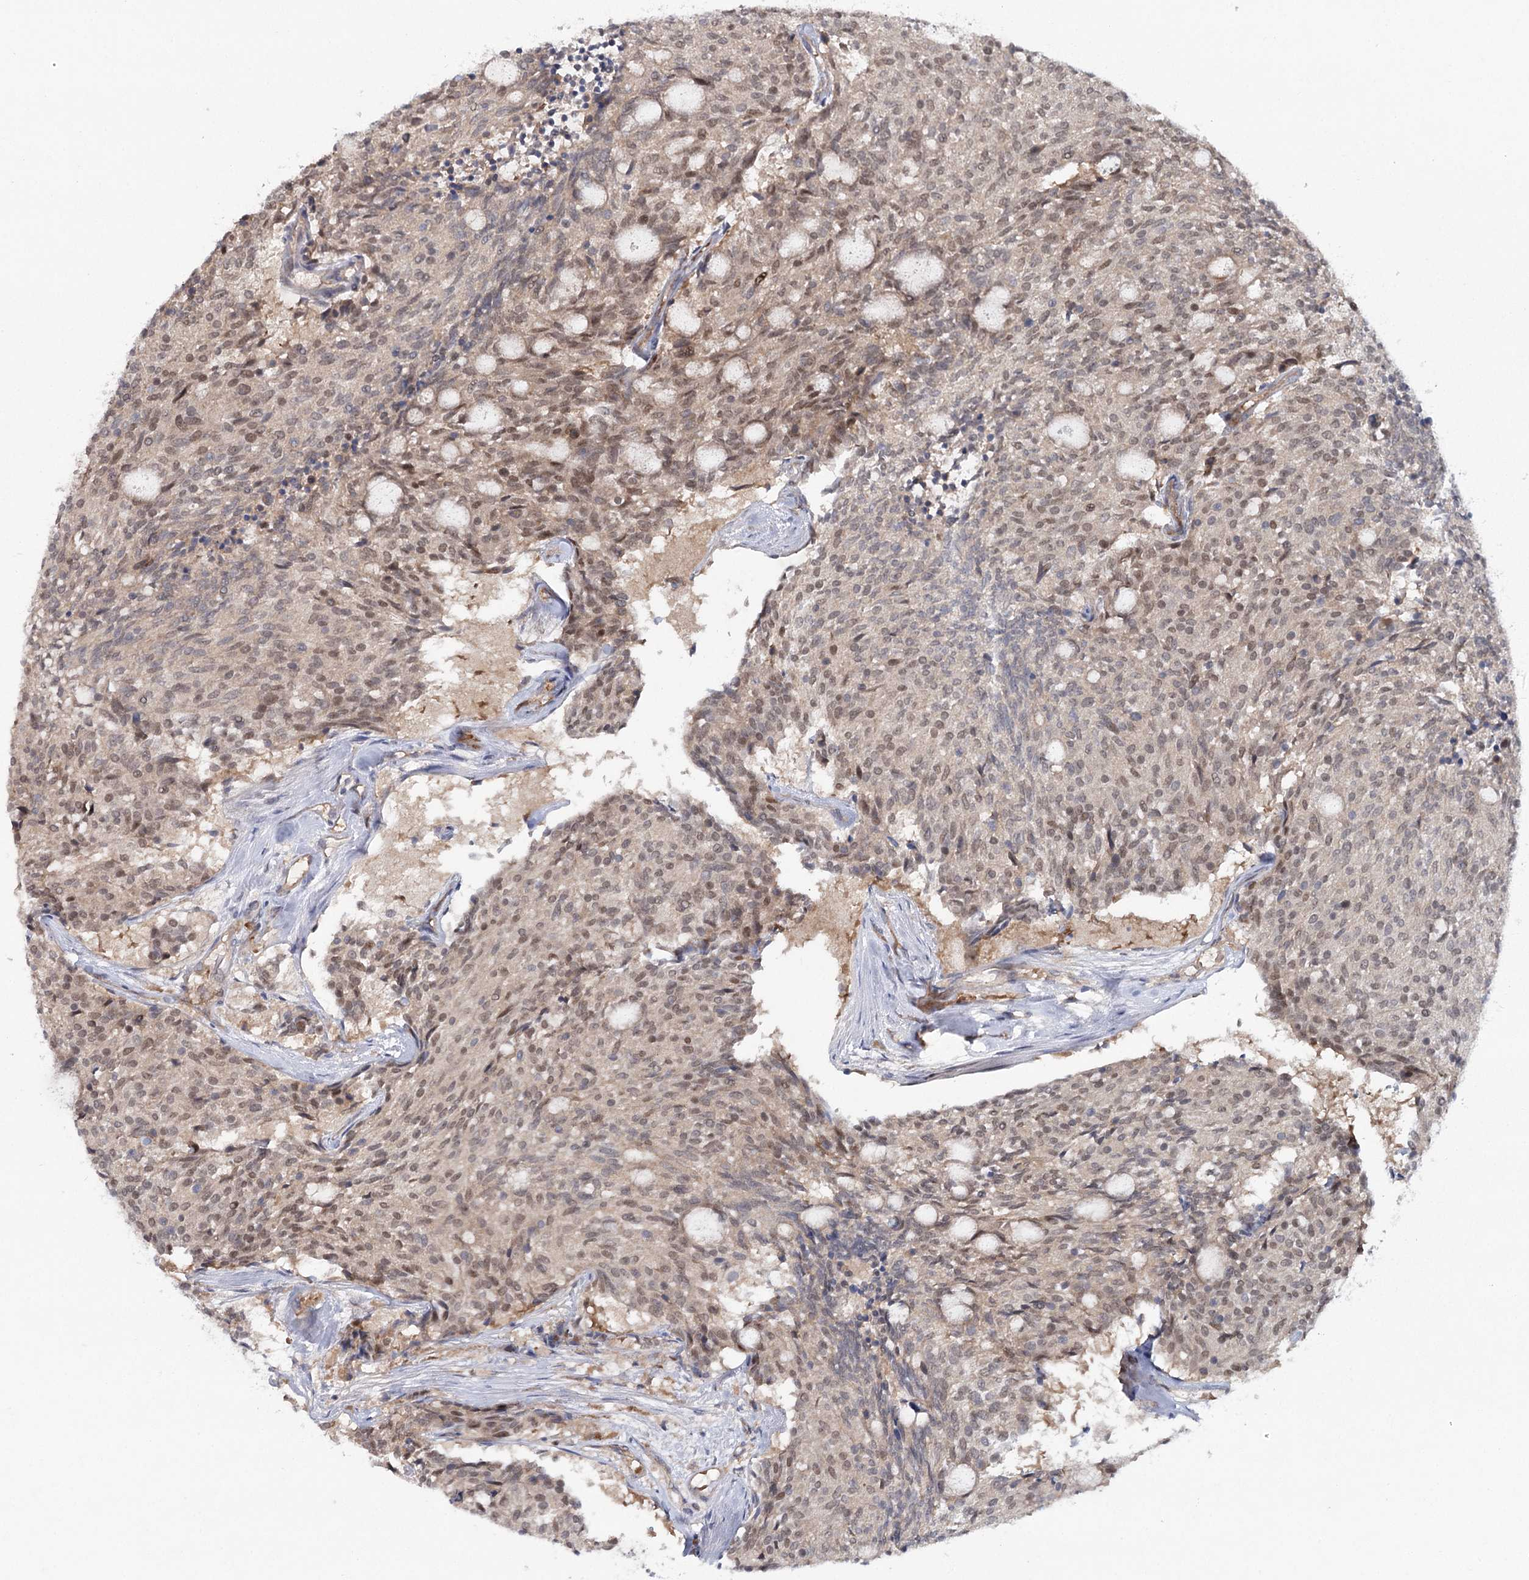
{"staining": {"intensity": "moderate", "quantity": ">75%", "location": "cytoplasmic/membranous,nuclear"}, "tissue": "carcinoid", "cell_type": "Tumor cells", "image_type": "cancer", "snomed": [{"axis": "morphology", "description": "Carcinoid, malignant, NOS"}, {"axis": "topography", "description": "Pancreas"}], "caption": "Immunohistochemistry (IHC) (DAB (3,3'-diaminobenzidine)) staining of human carcinoid reveals moderate cytoplasmic/membranous and nuclear protein staining in about >75% of tumor cells.", "gene": "MAP3K13", "patient": {"sex": "female", "age": 54}}